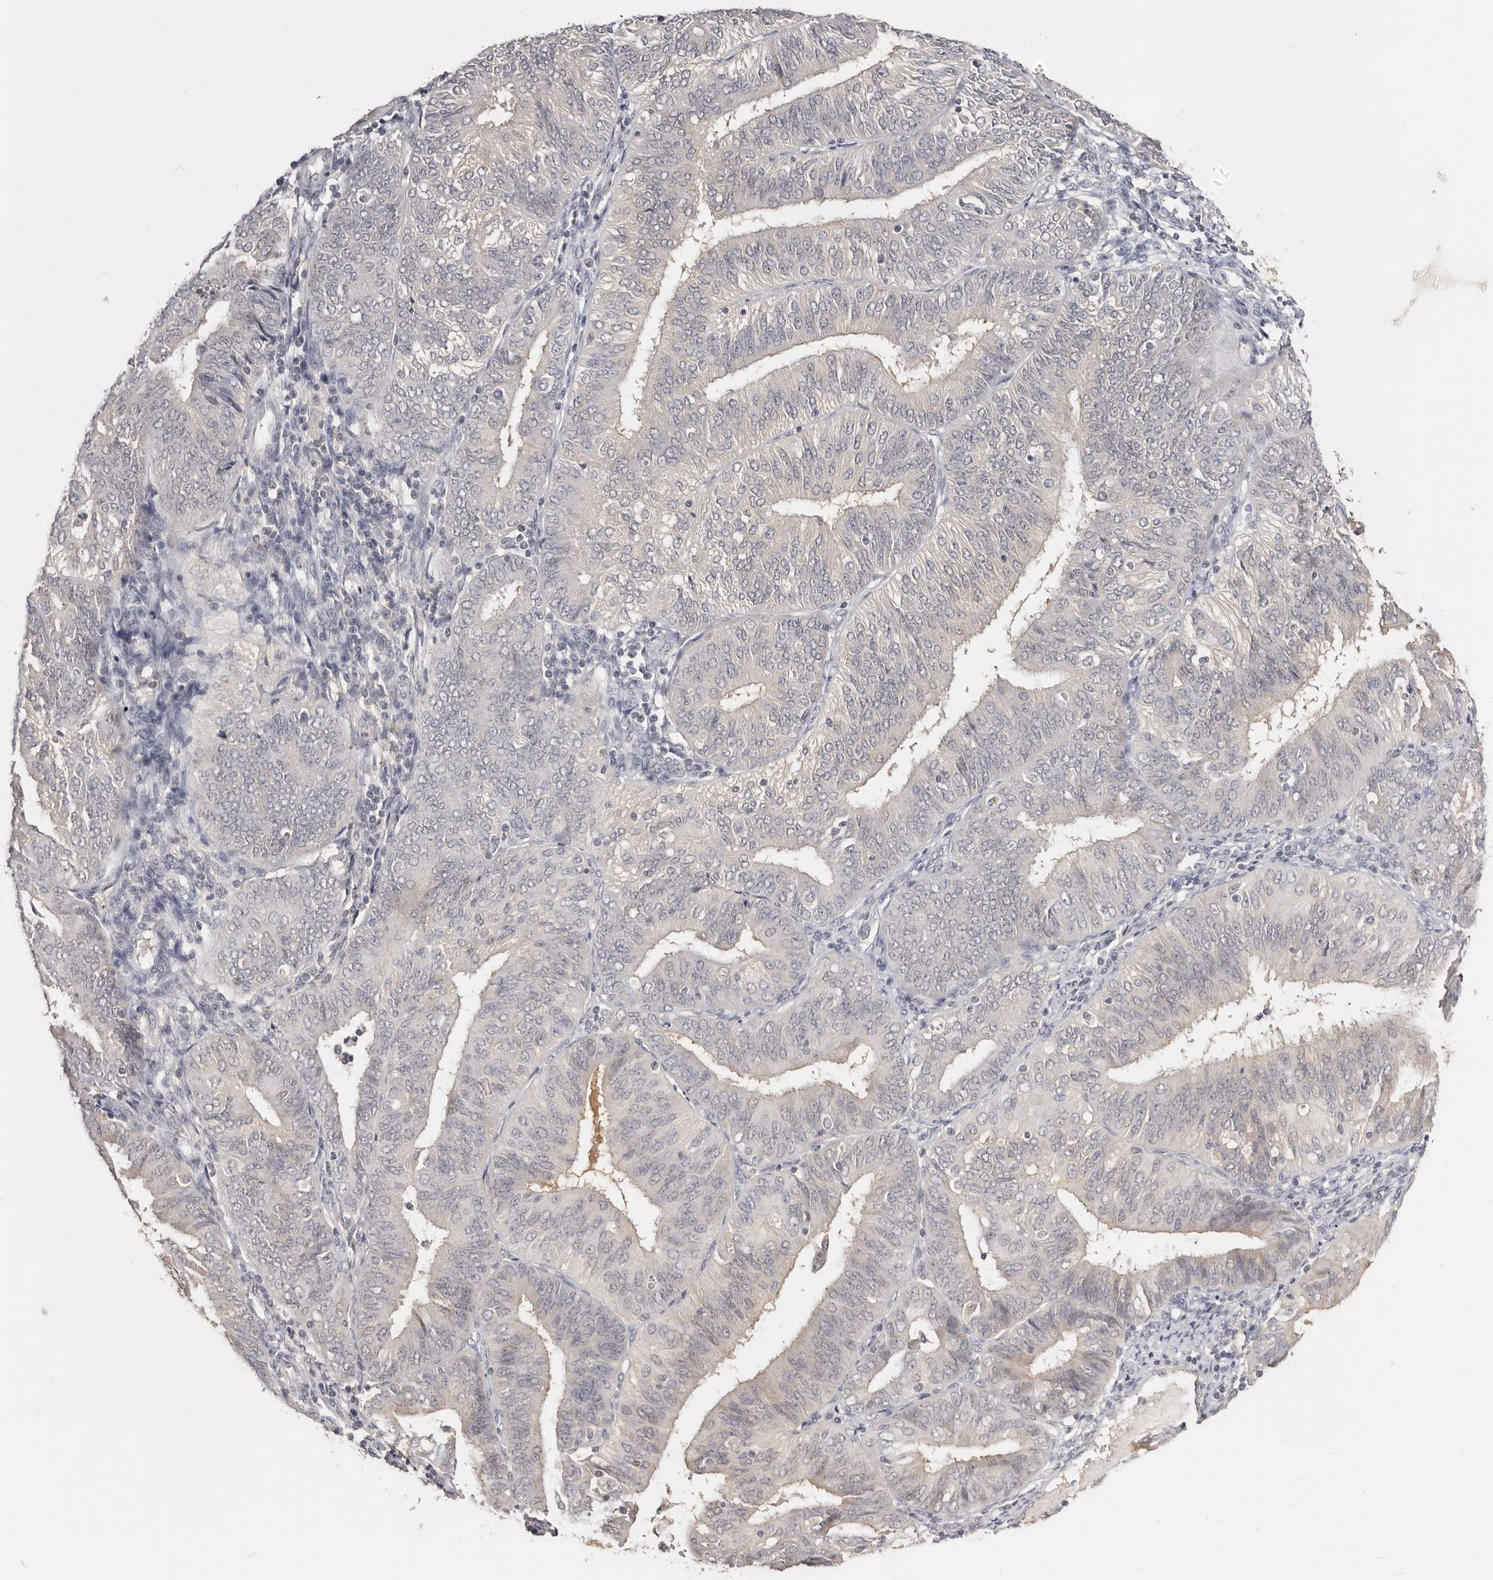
{"staining": {"intensity": "weak", "quantity": "25%-75%", "location": "cytoplasmic/membranous"}, "tissue": "endometrial cancer", "cell_type": "Tumor cells", "image_type": "cancer", "snomed": [{"axis": "morphology", "description": "Adenocarcinoma, NOS"}, {"axis": "topography", "description": "Endometrium"}], "caption": "Adenocarcinoma (endometrial) stained for a protein displays weak cytoplasmic/membranous positivity in tumor cells. (Brightfield microscopy of DAB IHC at high magnification).", "gene": "TSPAN13", "patient": {"sex": "female", "age": 58}}